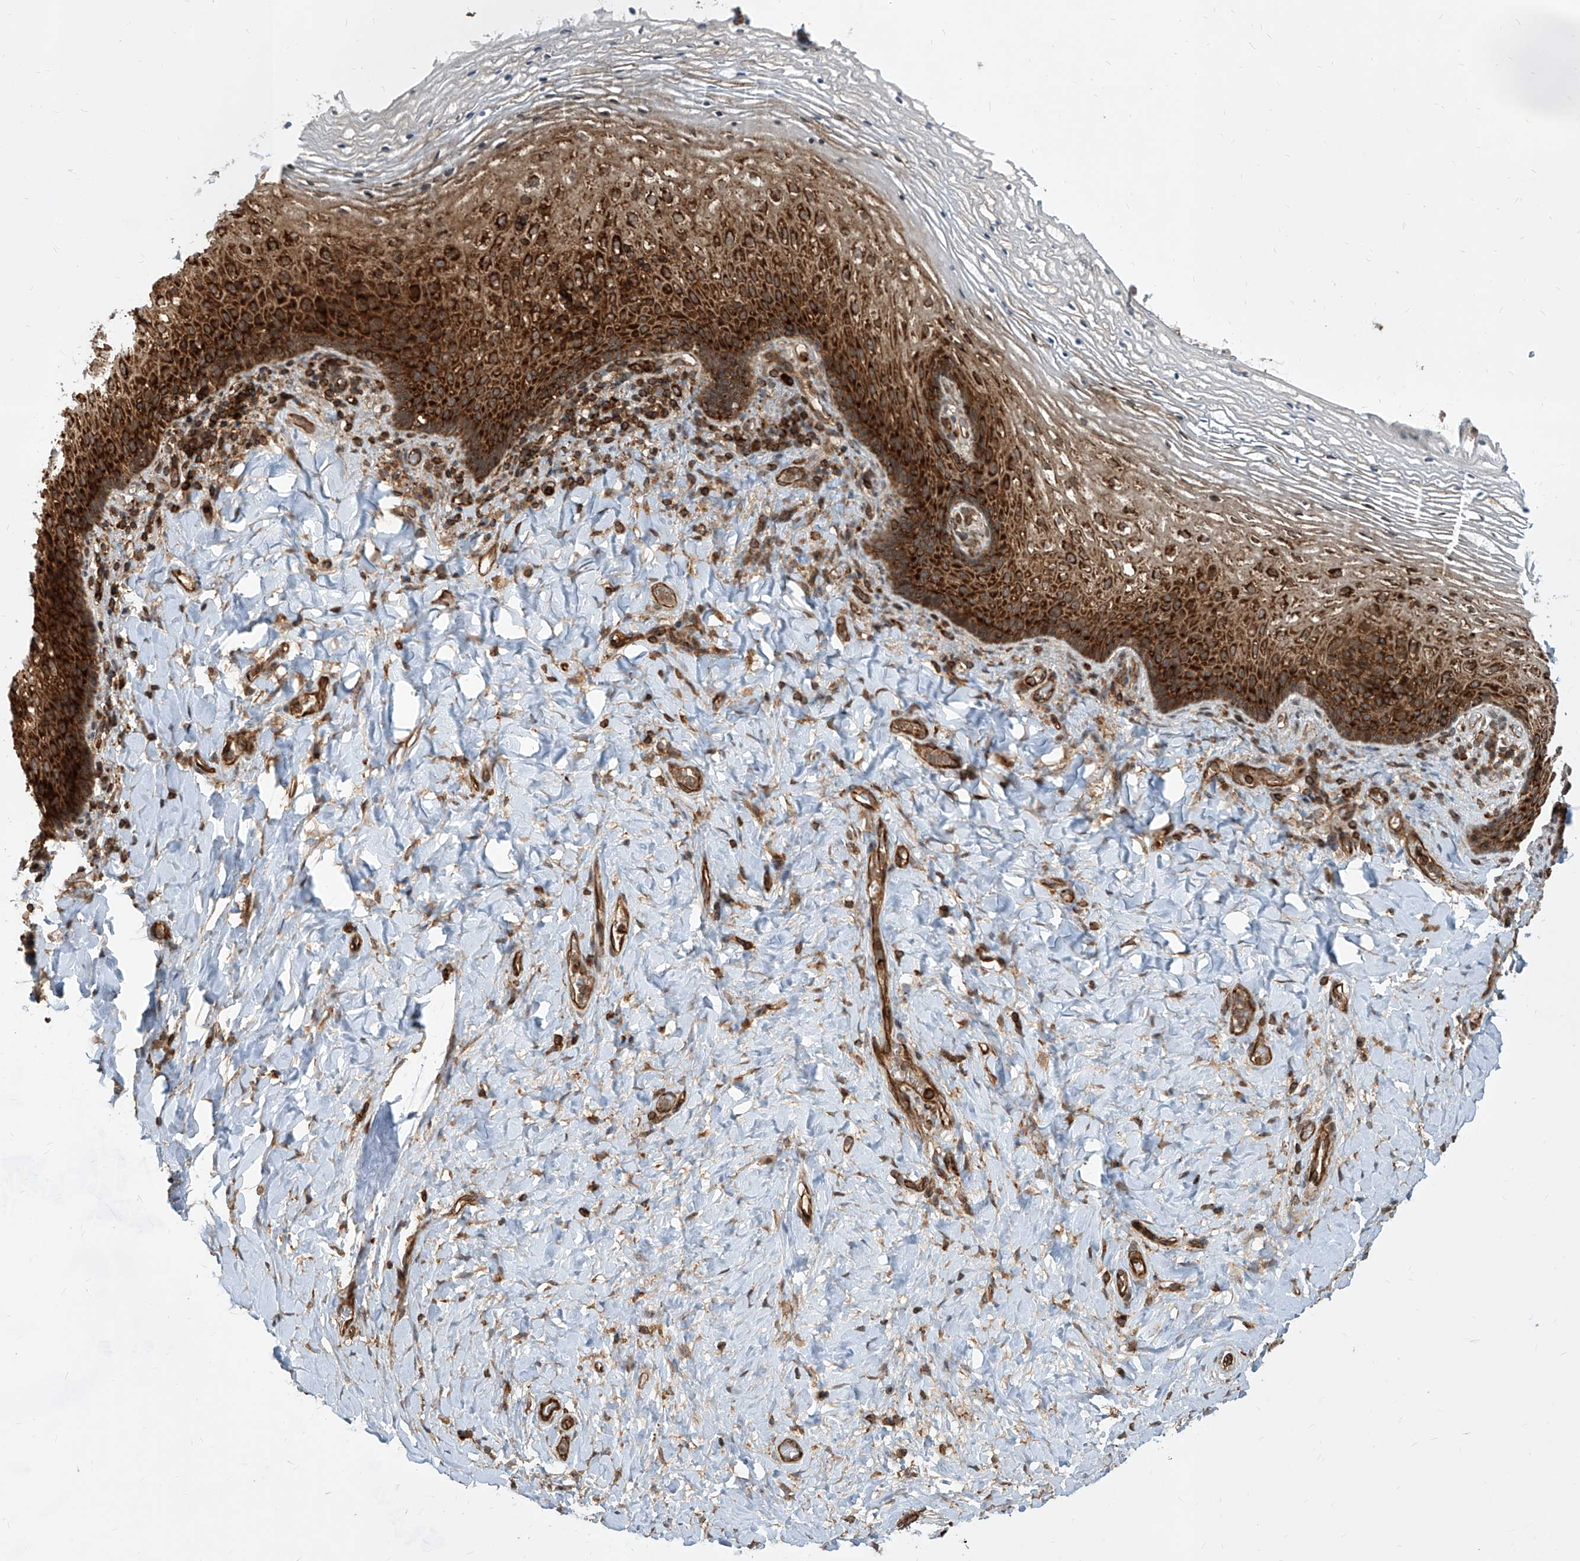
{"staining": {"intensity": "strong", "quantity": "25%-75%", "location": "cytoplasmic/membranous"}, "tissue": "vagina", "cell_type": "Squamous epithelial cells", "image_type": "normal", "snomed": [{"axis": "morphology", "description": "Normal tissue, NOS"}, {"axis": "topography", "description": "Vagina"}], "caption": "Immunohistochemical staining of unremarkable human vagina demonstrates high levels of strong cytoplasmic/membranous expression in approximately 25%-75% of squamous epithelial cells.", "gene": "MAGED2", "patient": {"sex": "female", "age": 60}}